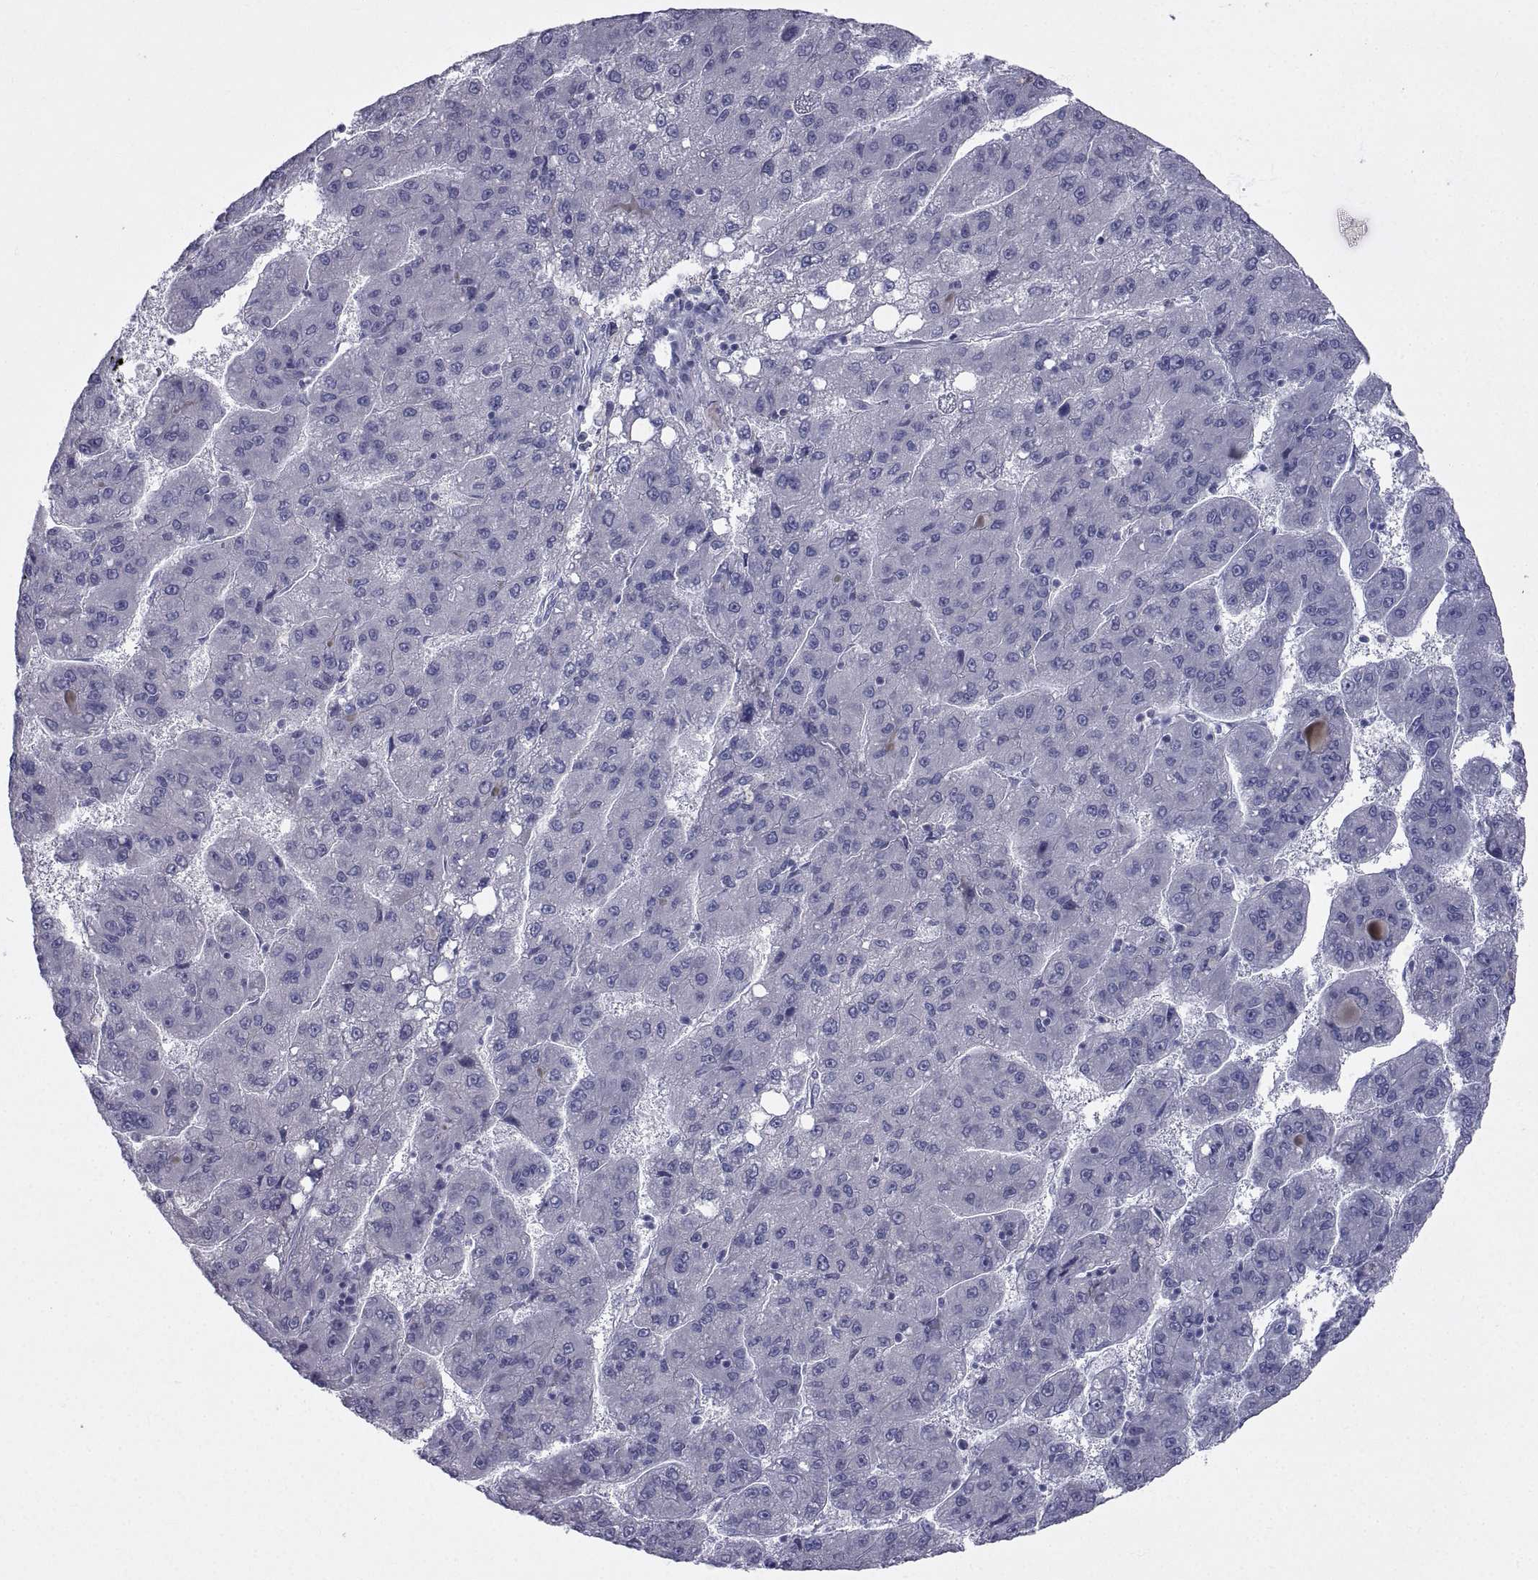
{"staining": {"intensity": "negative", "quantity": "none", "location": "none"}, "tissue": "liver cancer", "cell_type": "Tumor cells", "image_type": "cancer", "snomed": [{"axis": "morphology", "description": "Carcinoma, Hepatocellular, NOS"}, {"axis": "topography", "description": "Liver"}], "caption": "A micrograph of liver hepatocellular carcinoma stained for a protein displays no brown staining in tumor cells.", "gene": "ZNF185", "patient": {"sex": "female", "age": 82}}